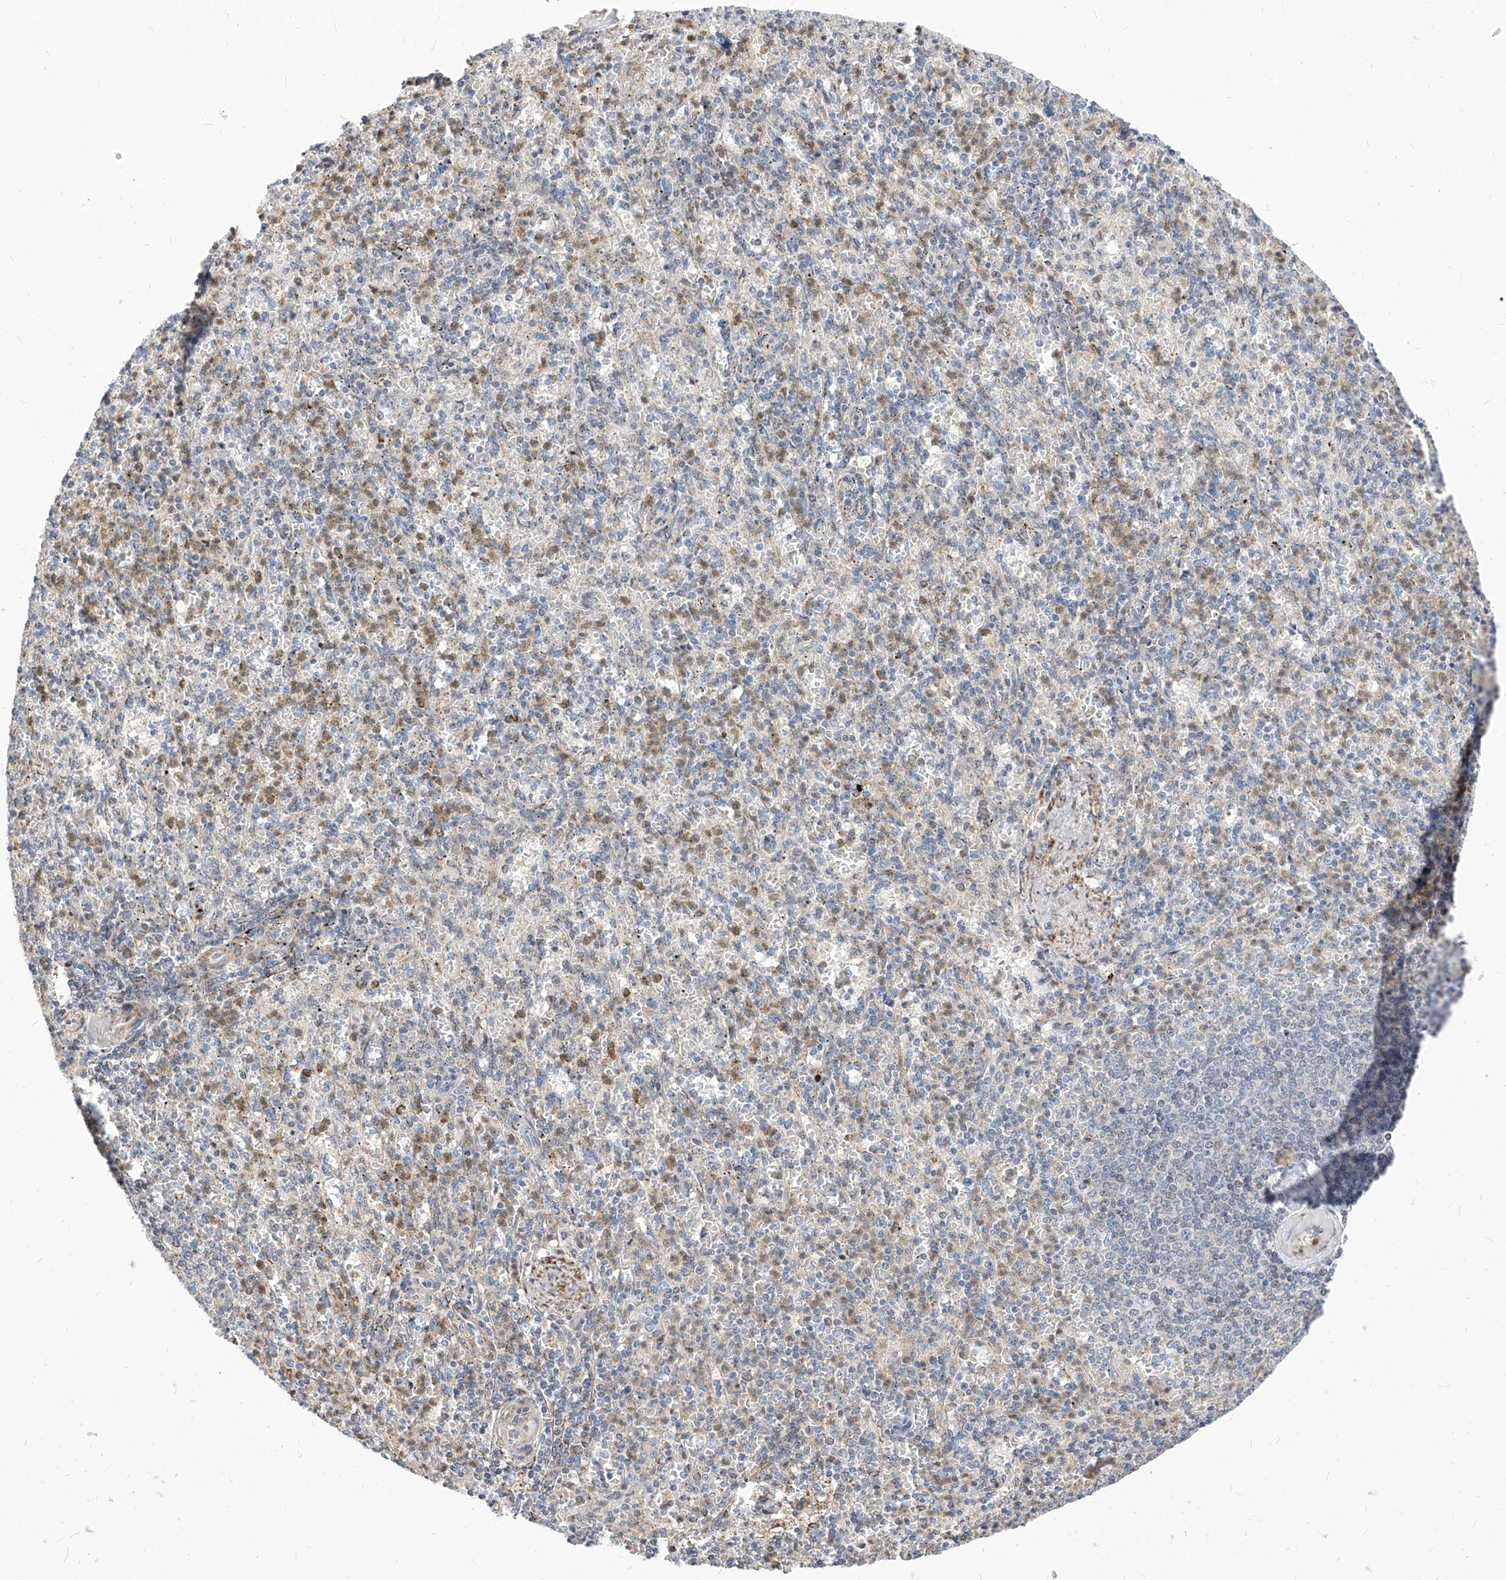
{"staining": {"intensity": "moderate", "quantity": "<25%", "location": "cytoplasmic/membranous"}, "tissue": "spleen", "cell_type": "Cells in red pulp", "image_type": "normal", "snomed": [{"axis": "morphology", "description": "Normal tissue, NOS"}, {"axis": "topography", "description": "Spleen"}], "caption": "High-magnification brightfield microscopy of benign spleen stained with DAB (brown) and counterstained with hematoxylin (blue). cells in red pulp exhibit moderate cytoplasmic/membranous positivity is present in about<25% of cells.", "gene": "TTLL8", "patient": {"sex": "female", "age": 74}}